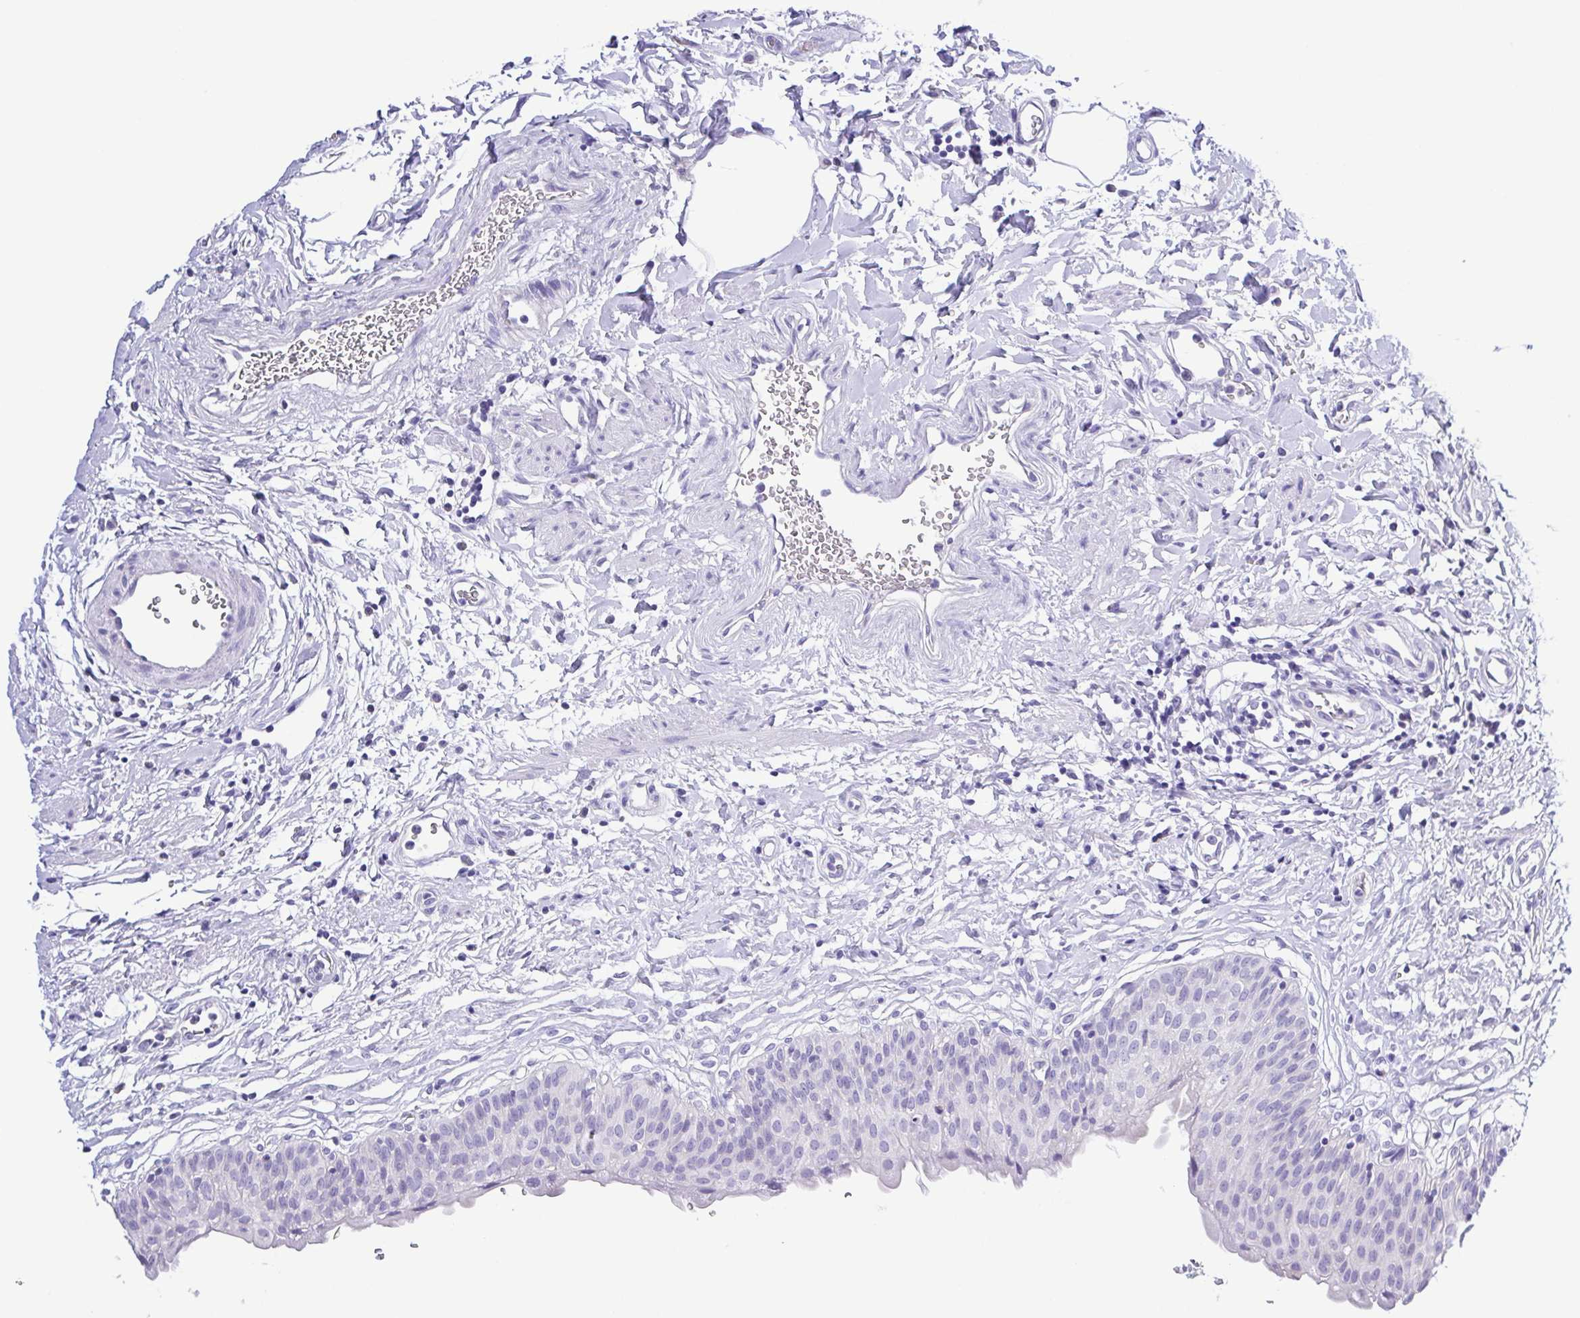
{"staining": {"intensity": "negative", "quantity": "none", "location": "none"}, "tissue": "urinary bladder", "cell_type": "Urothelial cells", "image_type": "normal", "snomed": [{"axis": "morphology", "description": "Normal tissue, NOS"}, {"axis": "topography", "description": "Urinary bladder"}], "caption": "A photomicrograph of urinary bladder stained for a protein displays no brown staining in urothelial cells. (DAB IHC, high magnification).", "gene": "CD72", "patient": {"sex": "male", "age": 55}}